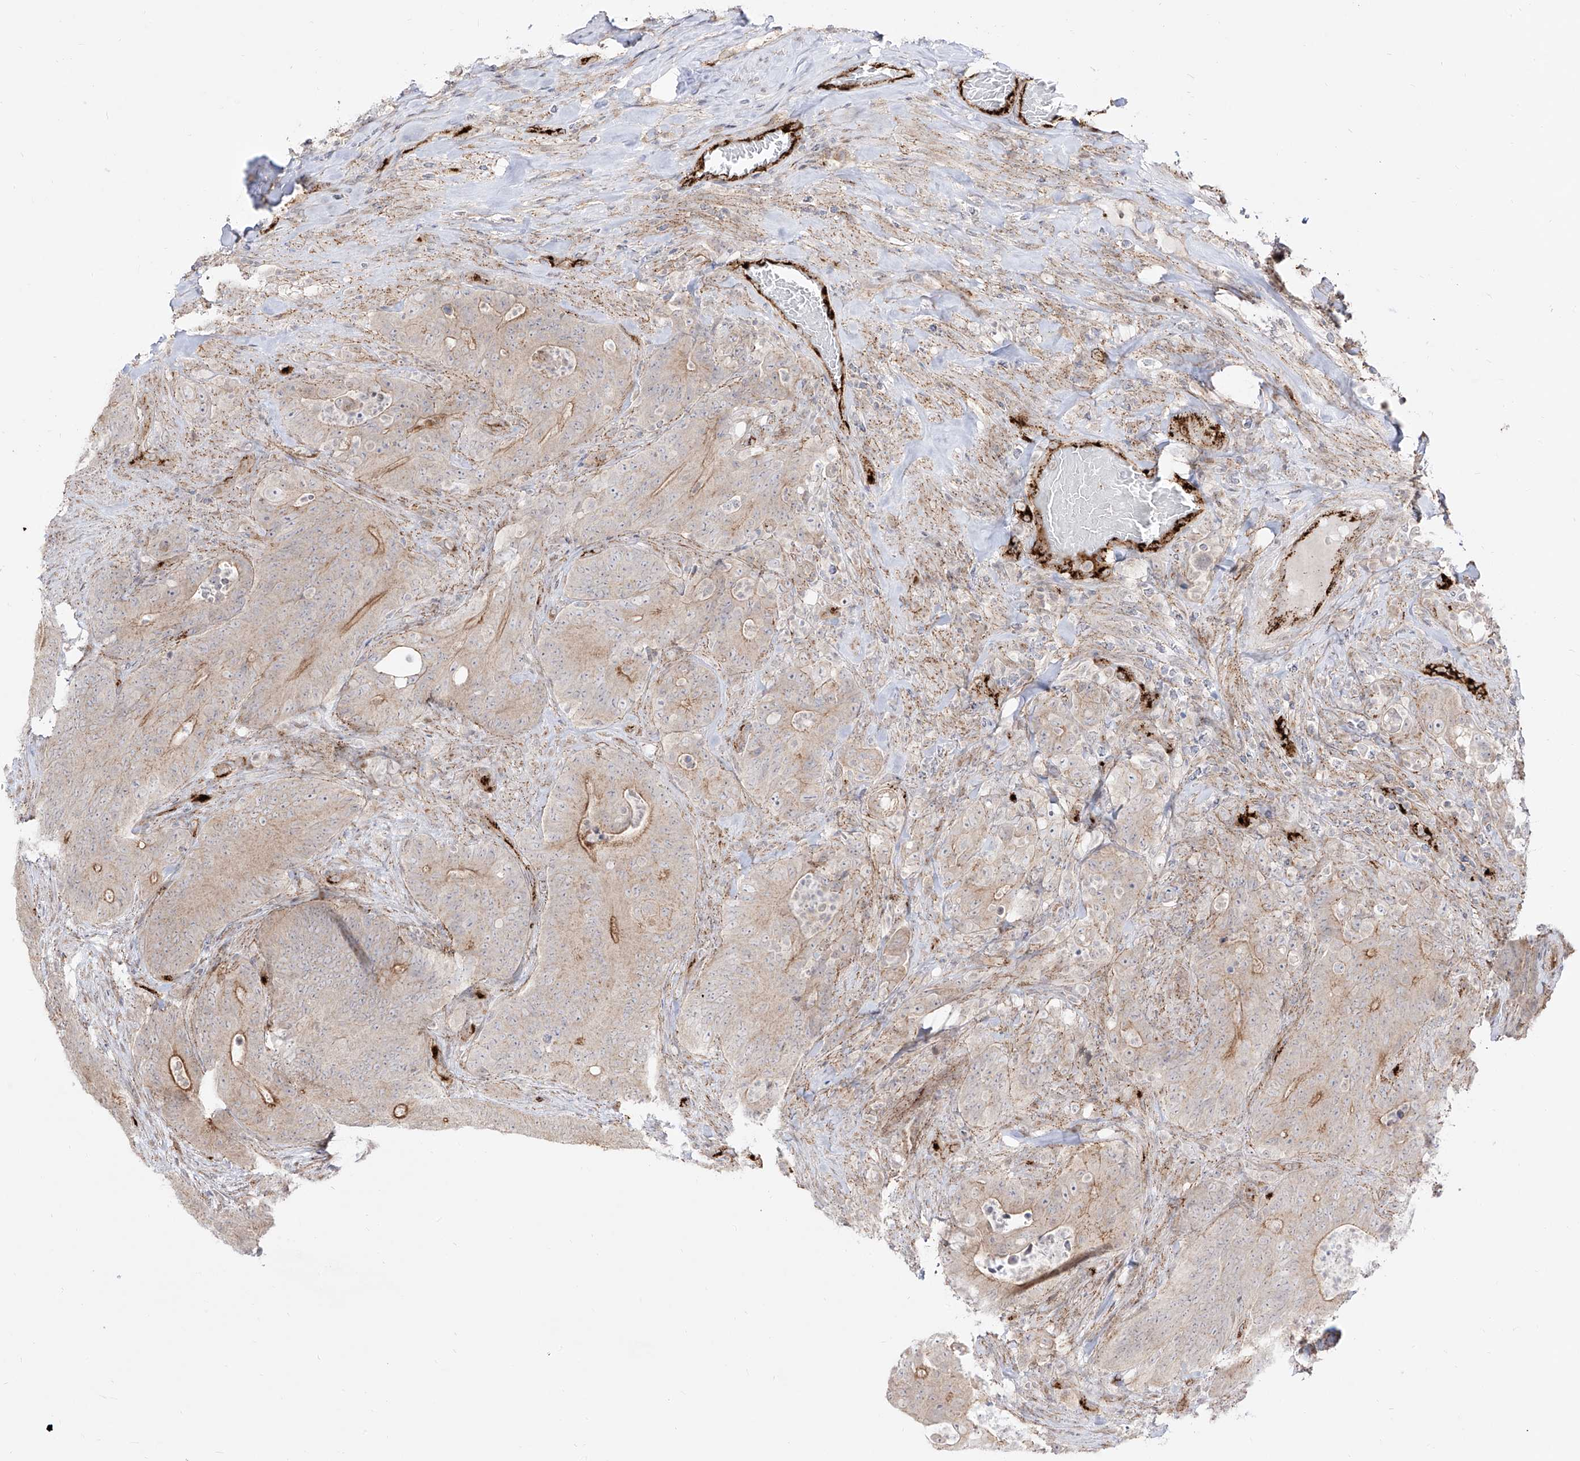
{"staining": {"intensity": "weak", "quantity": "25%-75%", "location": "cytoplasmic/membranous"}, "tissue": "colorectal cancer", "cell_type": "Tumor cells", "image_type": "cancer", "snomed": [{"axis": "morphology", "description": "Normal tissue, NOS"}, {"axis": "topography", "description": "Colon"}], "caption": "Tumor cells display weak cytoplasmic/membranous positivity in about 25%-75% of cells in colorectal cancer.", "gene": "ZGRF1", "patient": {"sex": "female", "age": 82}}